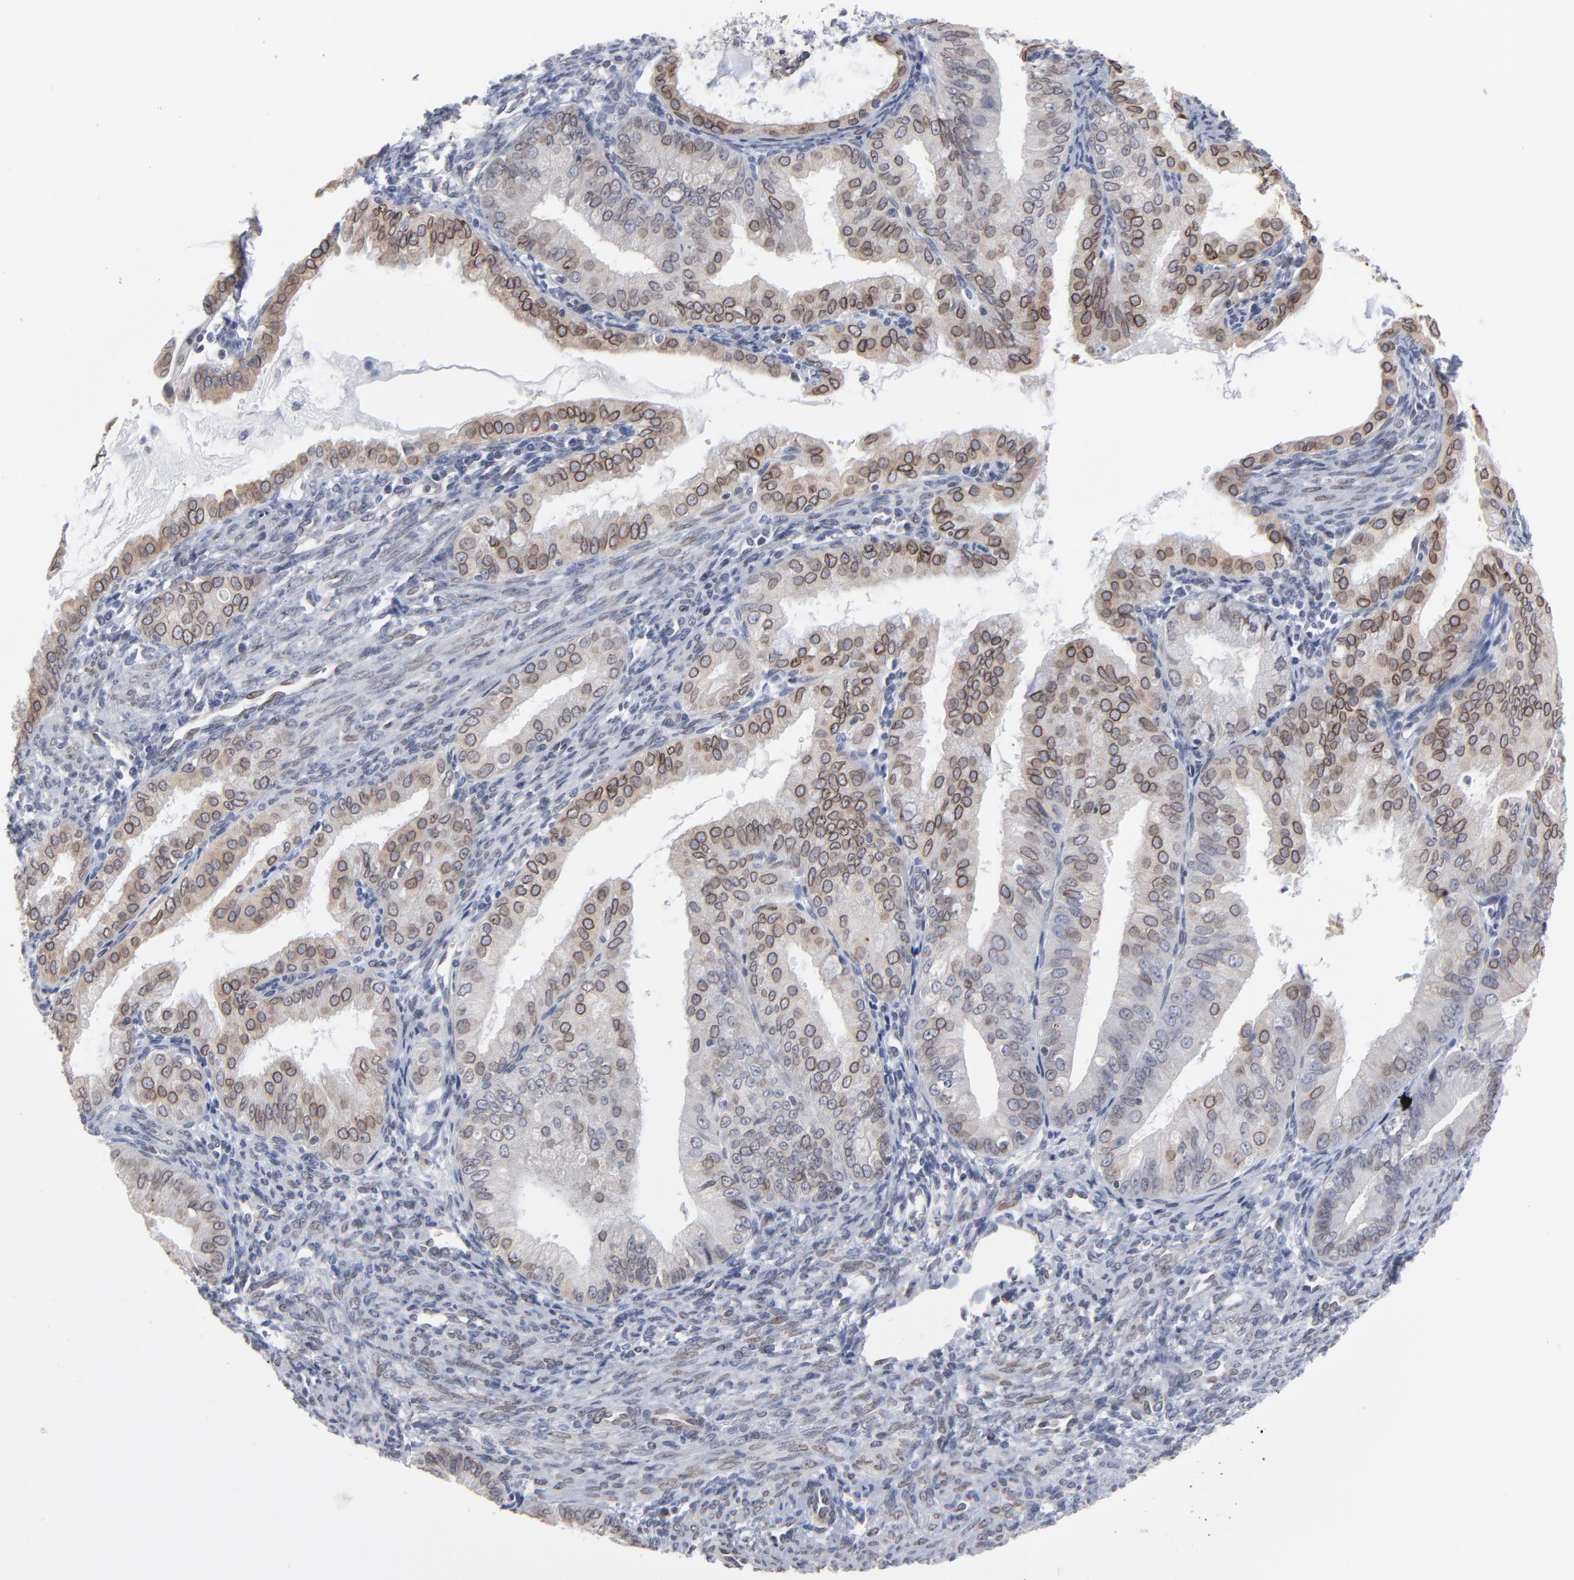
{"staining": {"intensity": "moderate", "quantity": ">75%", "location": "cytoplasmic/membranous,nuclear"}, "tissue": "endometrial cancer", "cell_type": "Tumor cells", "image_type": "cancer", "snomed": [{"axis": "morphology", "description": "Adenocarcinoma, NOS"}, {"axis": "topography", "description": "Endometrium"}], "caption": "An immunohistochemistry (IHC) photomicrograph of tumor tissue is shown. Protein staining in brown shows moderate cytoplasmic/membranous and nuclear positivity in endometrial cancer within tumor cells.", "gene": "SYNE2", "patient": {"sex": "female", "age": 76}}